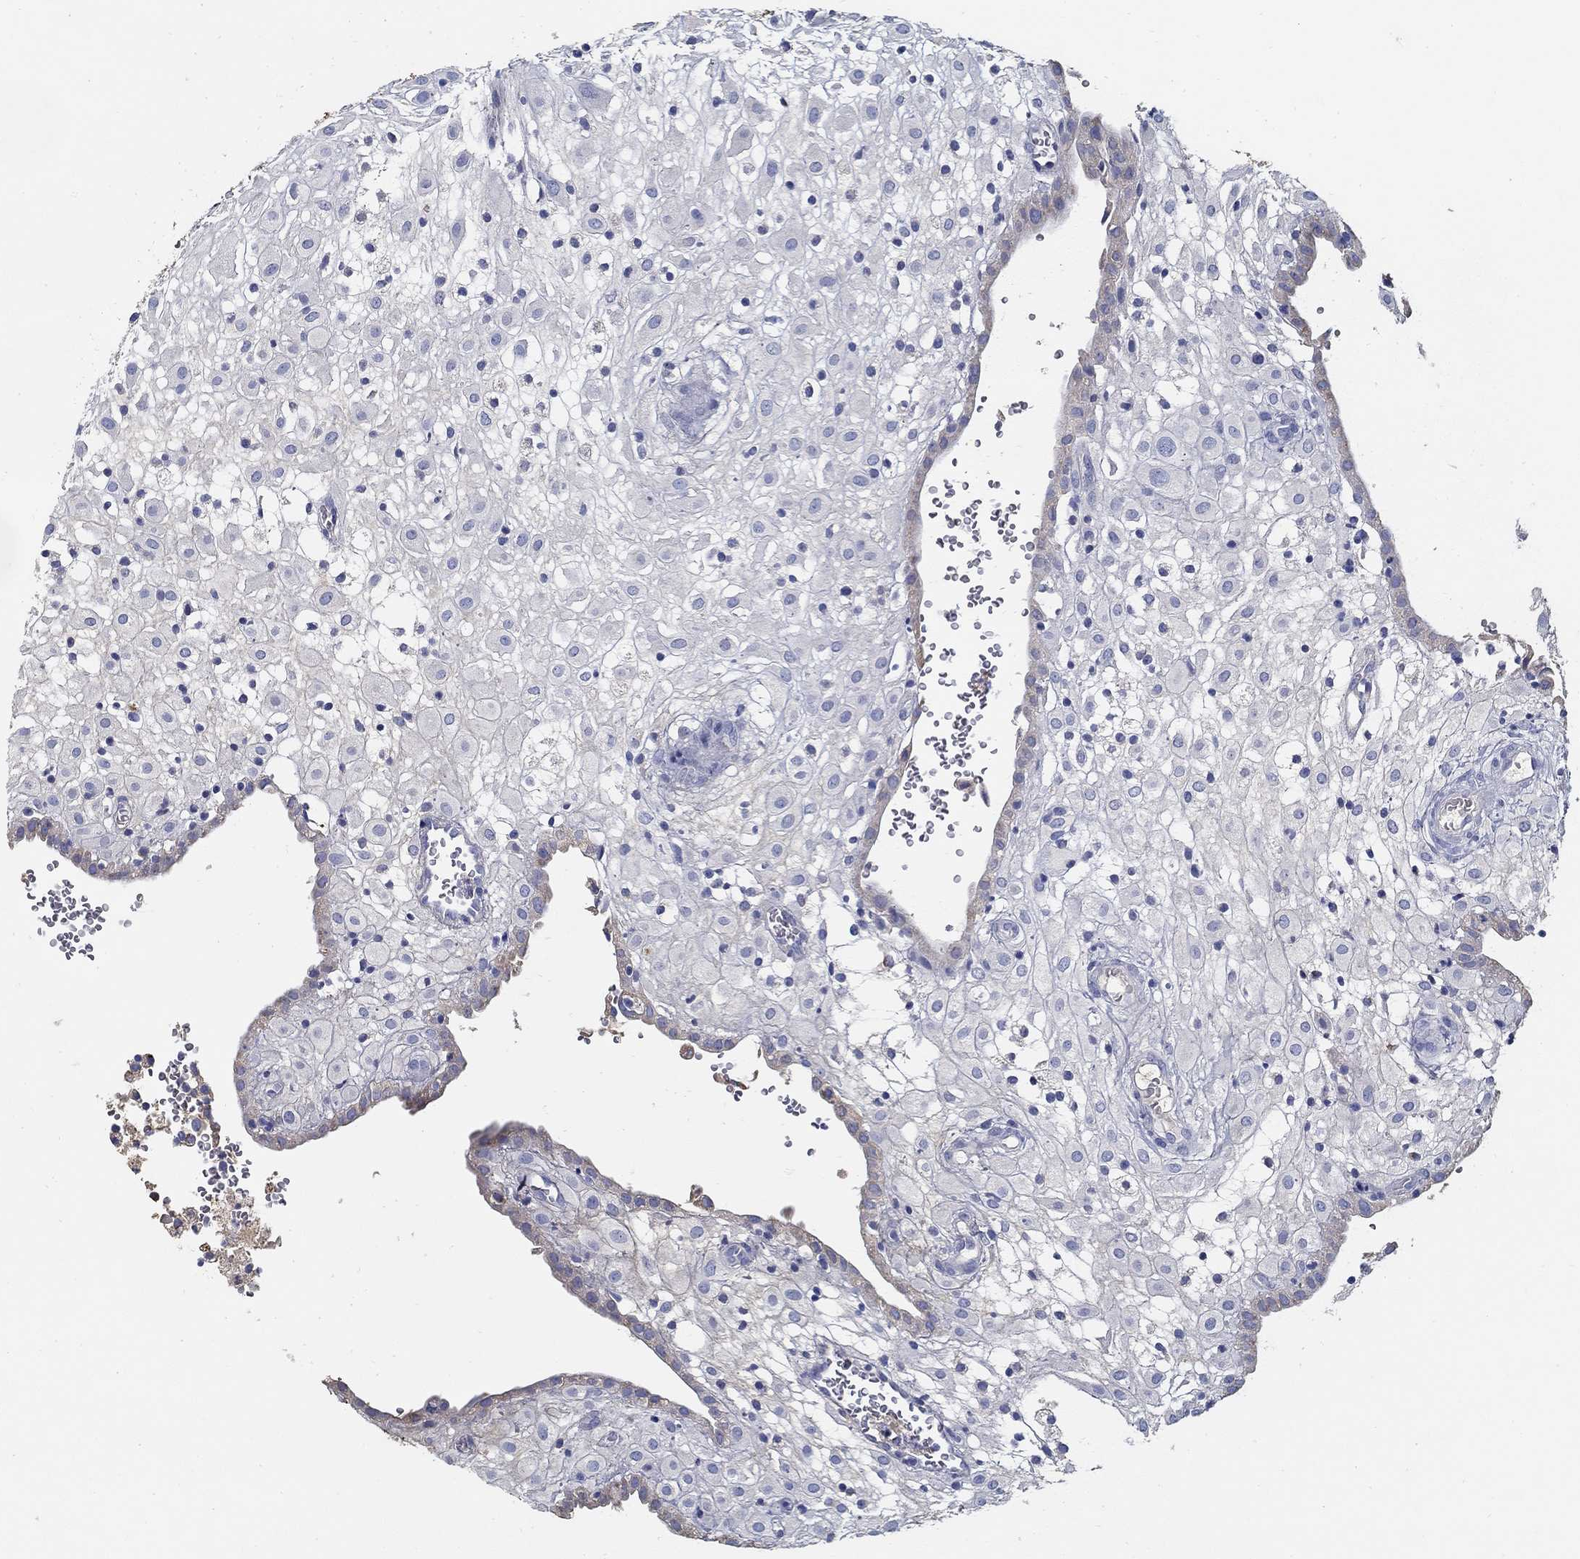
{"staining": {"intensity": "negative", "quantity": "none", "location": "none"}, "tissue": "placenta", "cell_type": "Decidual cells", "image_type": "normal", "snomed": [{"axis": "morphology", "description": "Normal tissue, NOS"}, {"axis": "topography", "description": "Placenta"}], "caption": "Photomicrograph shows no protein expression in decidual cells of unremarkable placenta.", "gene": "TGFBI", "patient": {"sex": "female", "age": 24}}